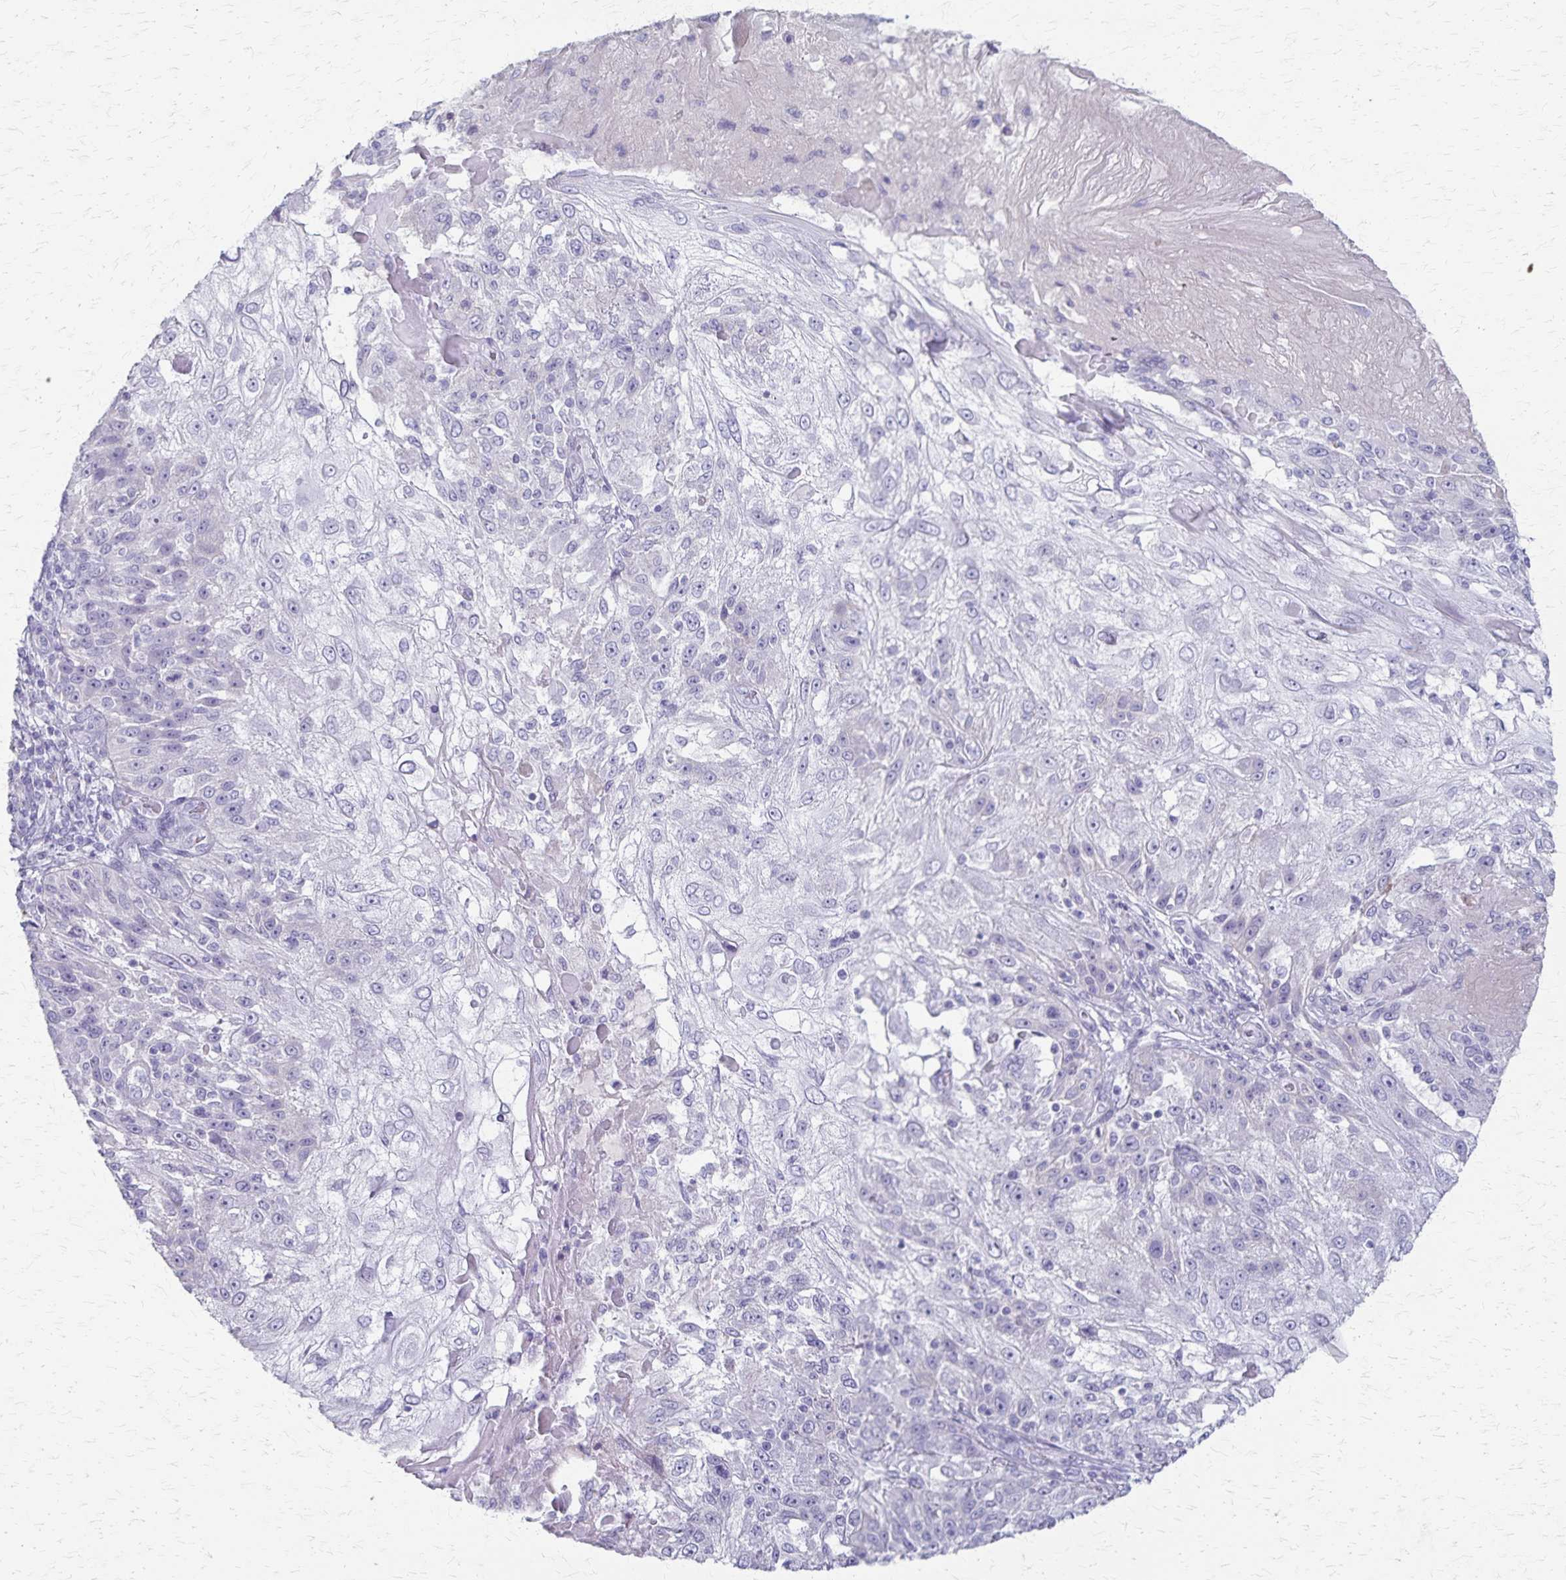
{"staining": {"intensity": "negative", "quantity": "none", "location": "none"}, "tissue": "skin cancer", "cell_type": "Tumor cells", "image_type": "cancer", "snomed": [{"axis": "morphology", "description": "Normal tissue, NOS"}, {"axis": "morphology", "description": "Squamous cell carcinoma, NOS"}, {"axis": "topography", "description": "Skin"}], "caption": "The image shows no staining of tumor cells in squamous cell carcinoma (skin).", "gene": "RASL10B", "patient": {"sex": "female", "age": 83}}